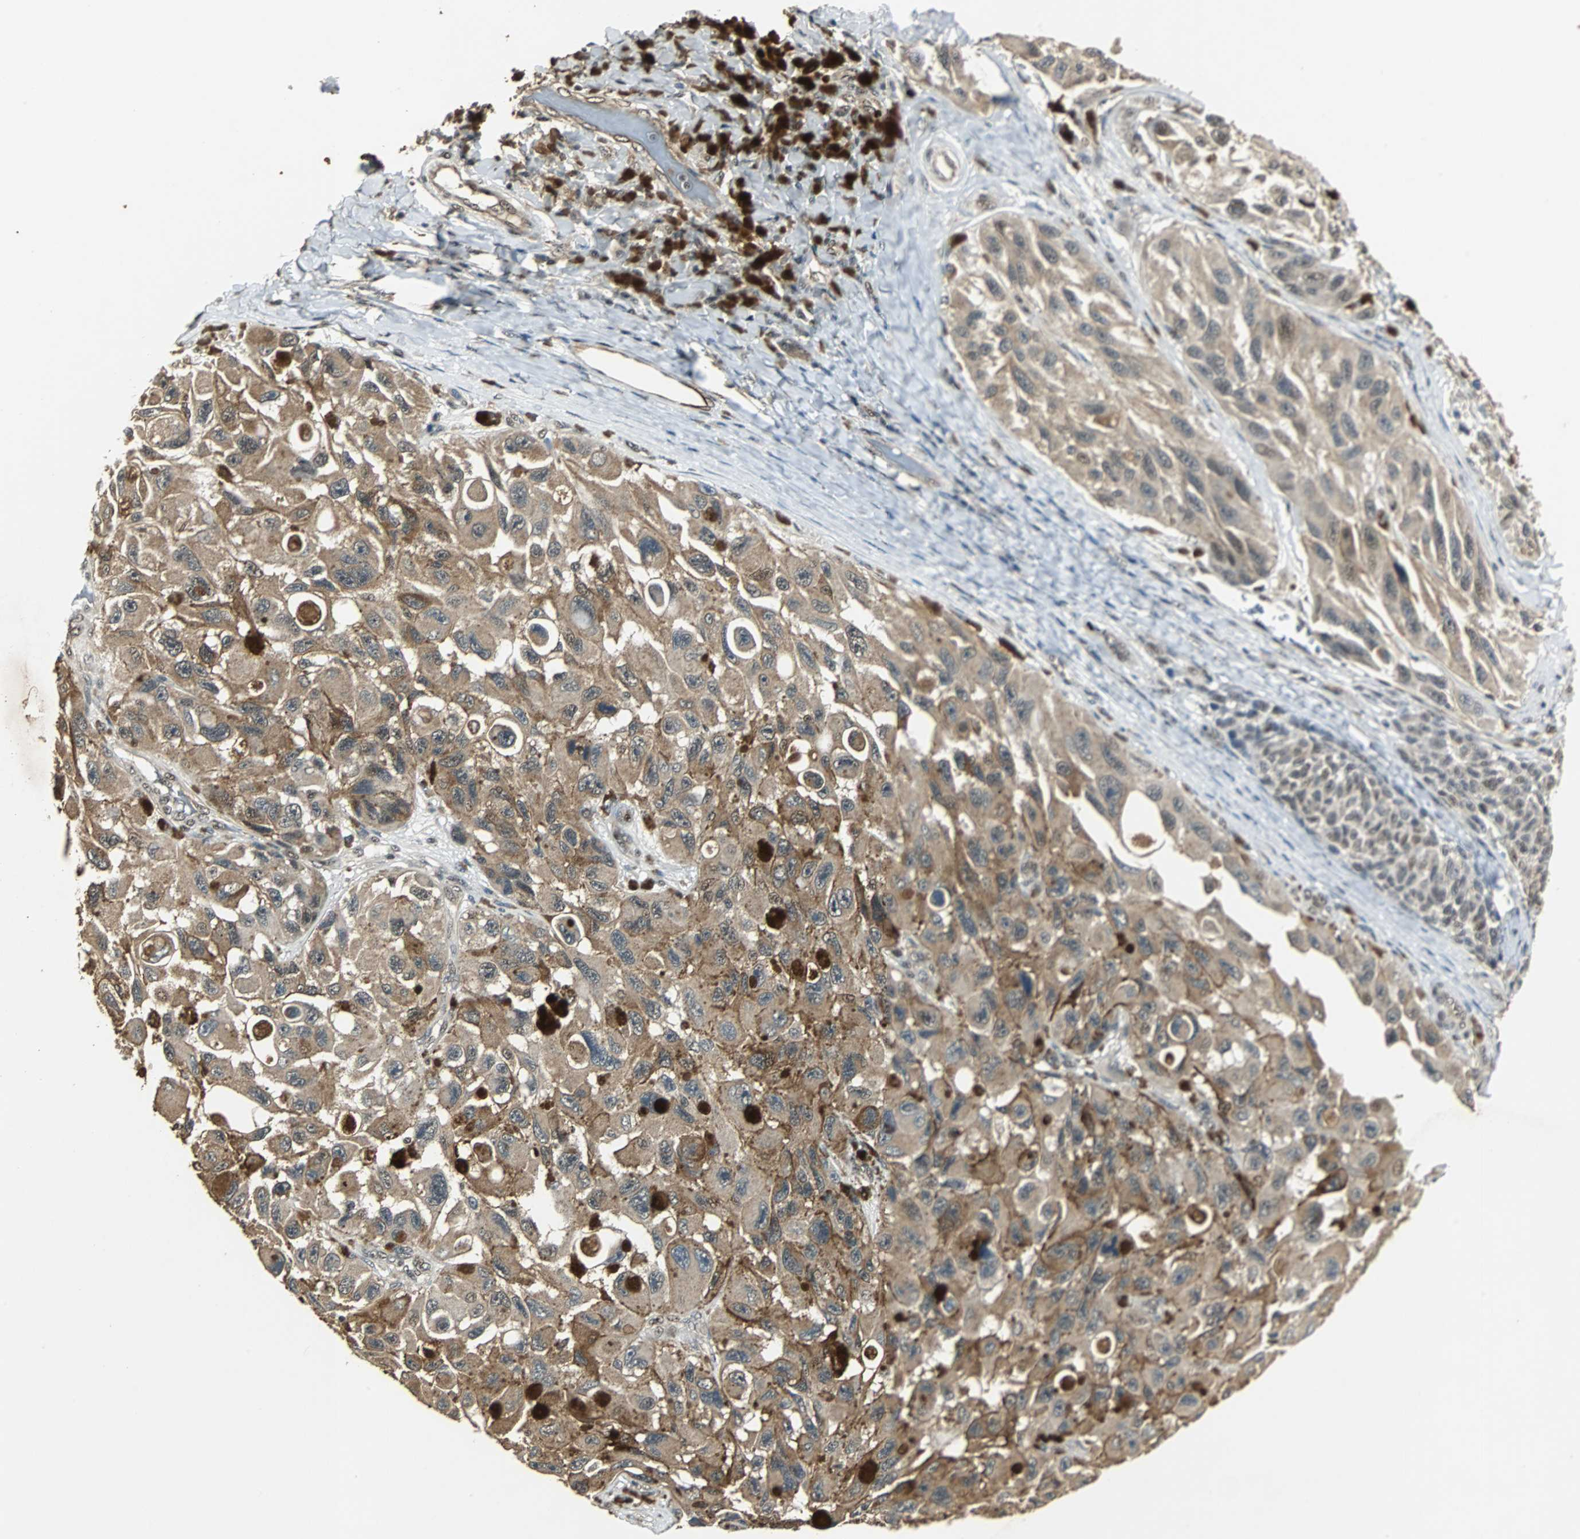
{"staining": {"intensity": "moderate", "quantity": ">75%", "location": "cytoplasmic/membranous"}, "tissue": "melanoma", "cell_type": "Tumor cells", "image_type": "cancer", "snomed": [{"axis": "morphology", "description": "Malignant melanoma, NOS"}, {"axis": "topography", "description": "Skin"}], "caption": "High-power microscopy captured an immunohistochemistry image of melanoma, revealing moderate cytoplasmic/membranous staining in about >75% of tumor cells.", "gene": "MED4", "patient": {"sex": "female", "age": 73}}